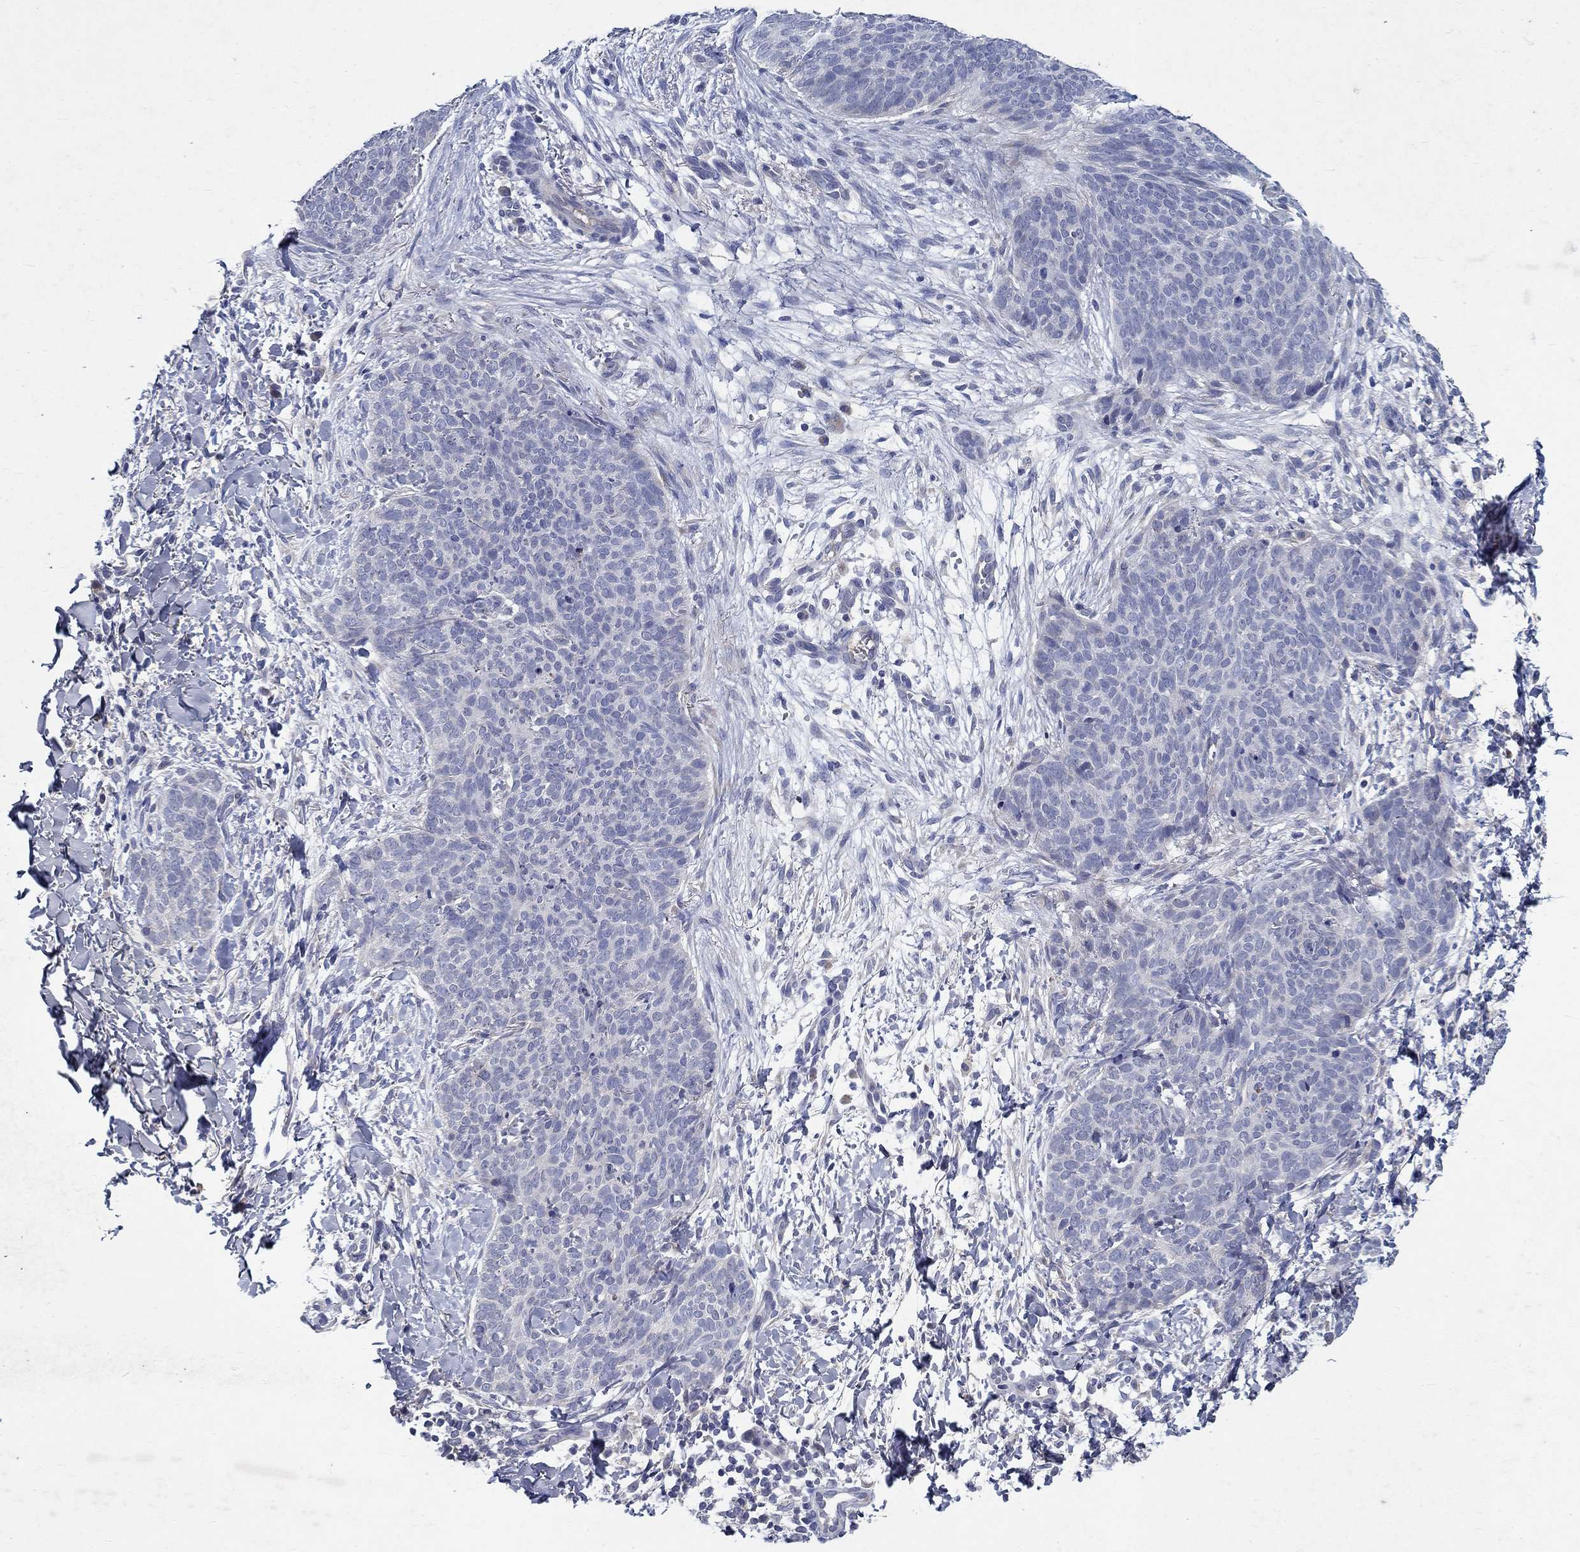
{"staining": {"intensity": "negative", "quantity": "none", "location": "none"}, "tissue": "skin cancer", "cell_type": "Tumor cells", "image_type": "cancer", "snomed": [{"axis": "morphology", "description": "Basal cell carcinoma"}, {"axis": "topography", "description": "Skin"}], "caption": "Immunohistochemistry (IHC) of skin cancer reveals no positivity in tumor cells.", "gene": "PROZ", "patient": {"sex": "male", "age": 64}}